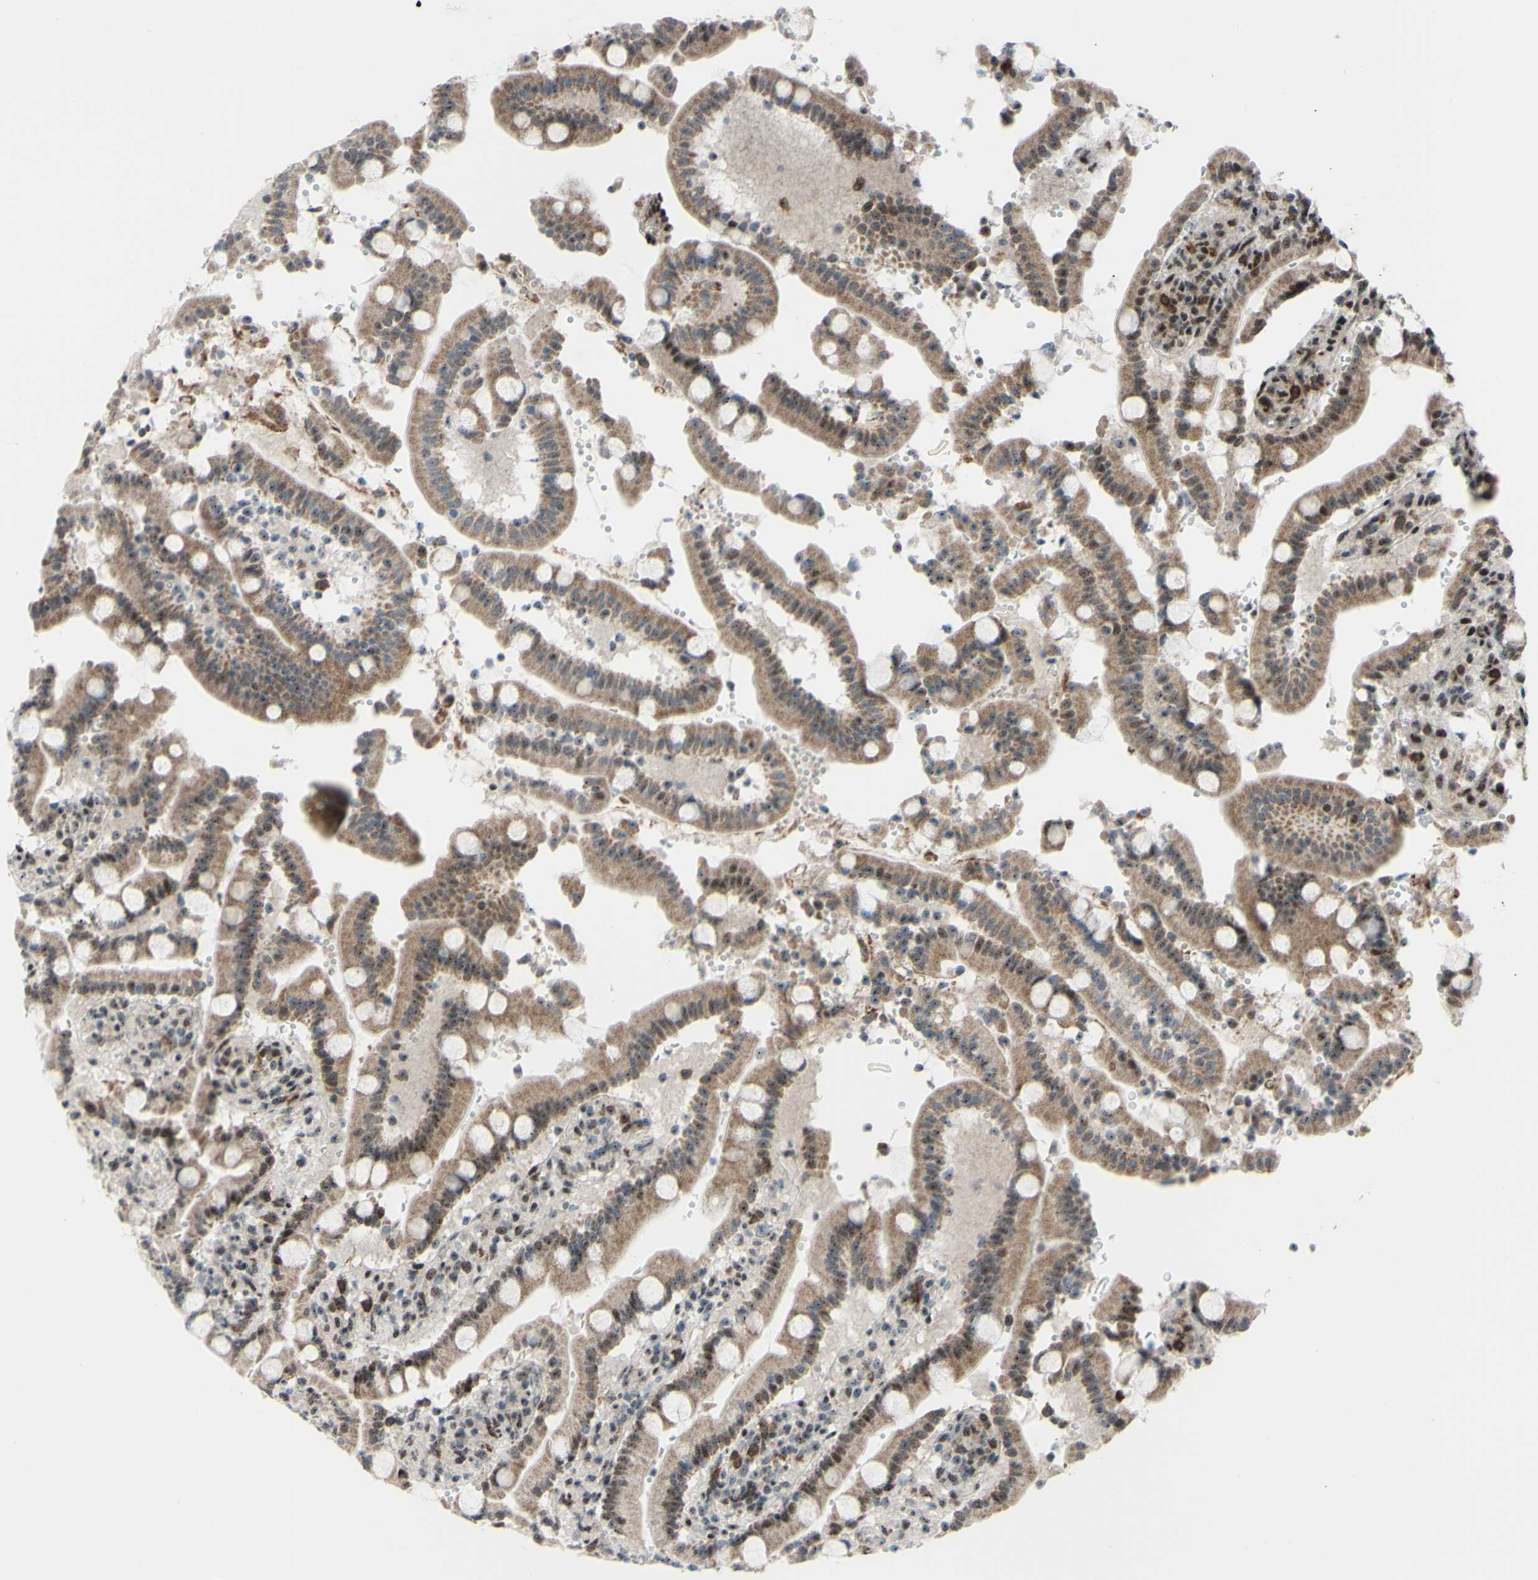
{"staining": {"intensity": "moderate", "quantity": ">75%", "location": "cytoplasmic/membranous,nuclear"}, "tissue": "duodenum", "cell_type": "Glandular cells", "image_type": "normal", "snomed": [{"axis": "morphology", "description": "Normal tissue, NOS"}, {"axis": "topography", "description": "Small intestine, NOS"}], "caption": "About >75% of glandular cells in unremarkable human duodenum exhibit moderate cytoplasmic/membranous,nuclear protein positivity as visualized by brown immunohistochemical staining.", "gene": "POLR1A", "patient": {"sex": "female", "age": 71}}